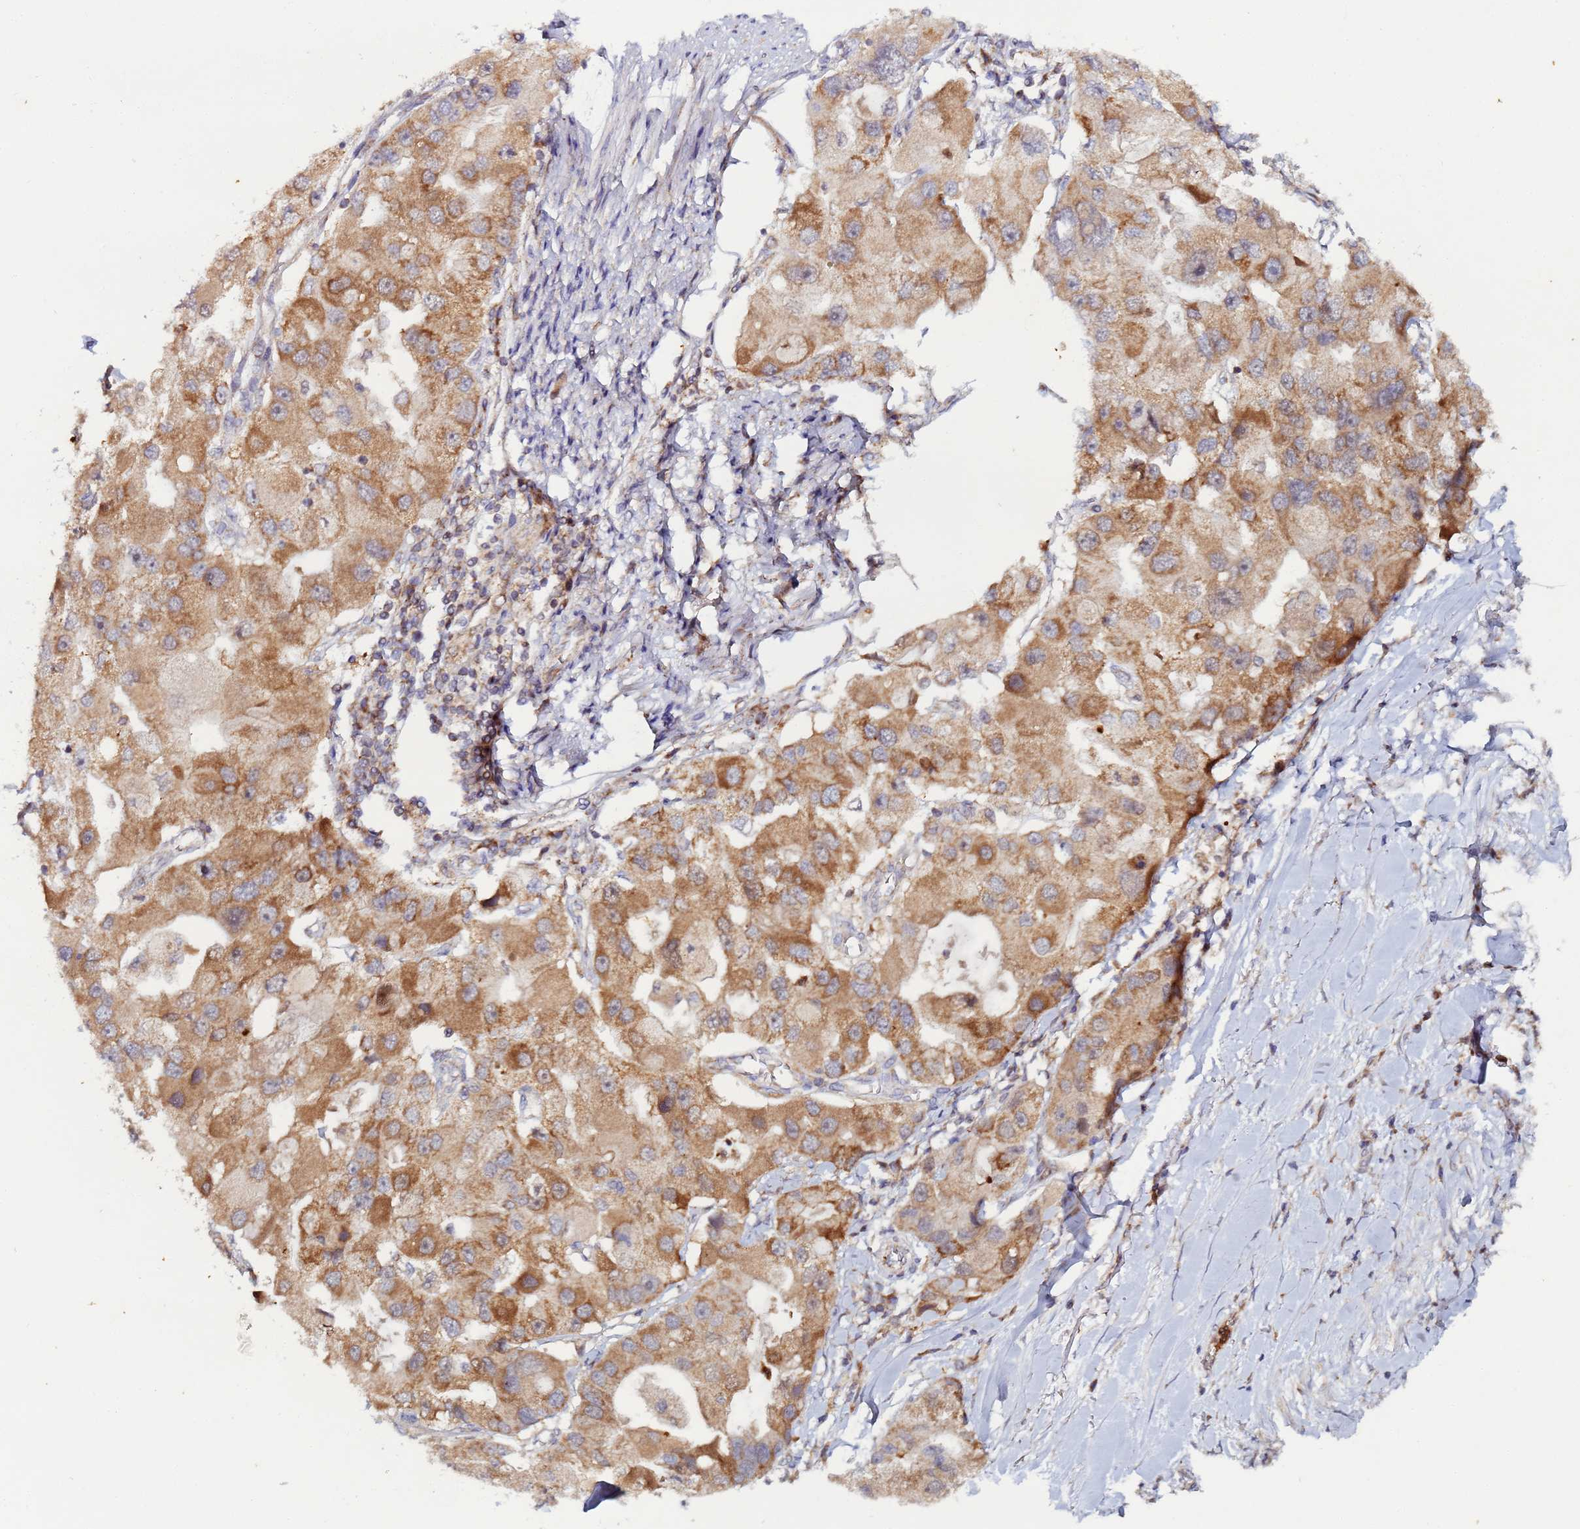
{"staining": {"intensity": "moderate", "quantity": ">75%", "location": "cytoplasmic/membranous"}, "tissue": "lung cancer", "cell_type": "Tumor cells", "image_type": "cancer", "snomed": [{"axis": "morphology", "description": "Adenocarcinoma, NOS"}, {"axis": "topography", "description": "Lung"}], "caption": "Tumor cells show medium levels of moderate cytoplasmic/membranous positivity in about >75% of cells in human lung cancer.", "gene": "CCDC127", "patient": {"sex": "female", "age": 54}}